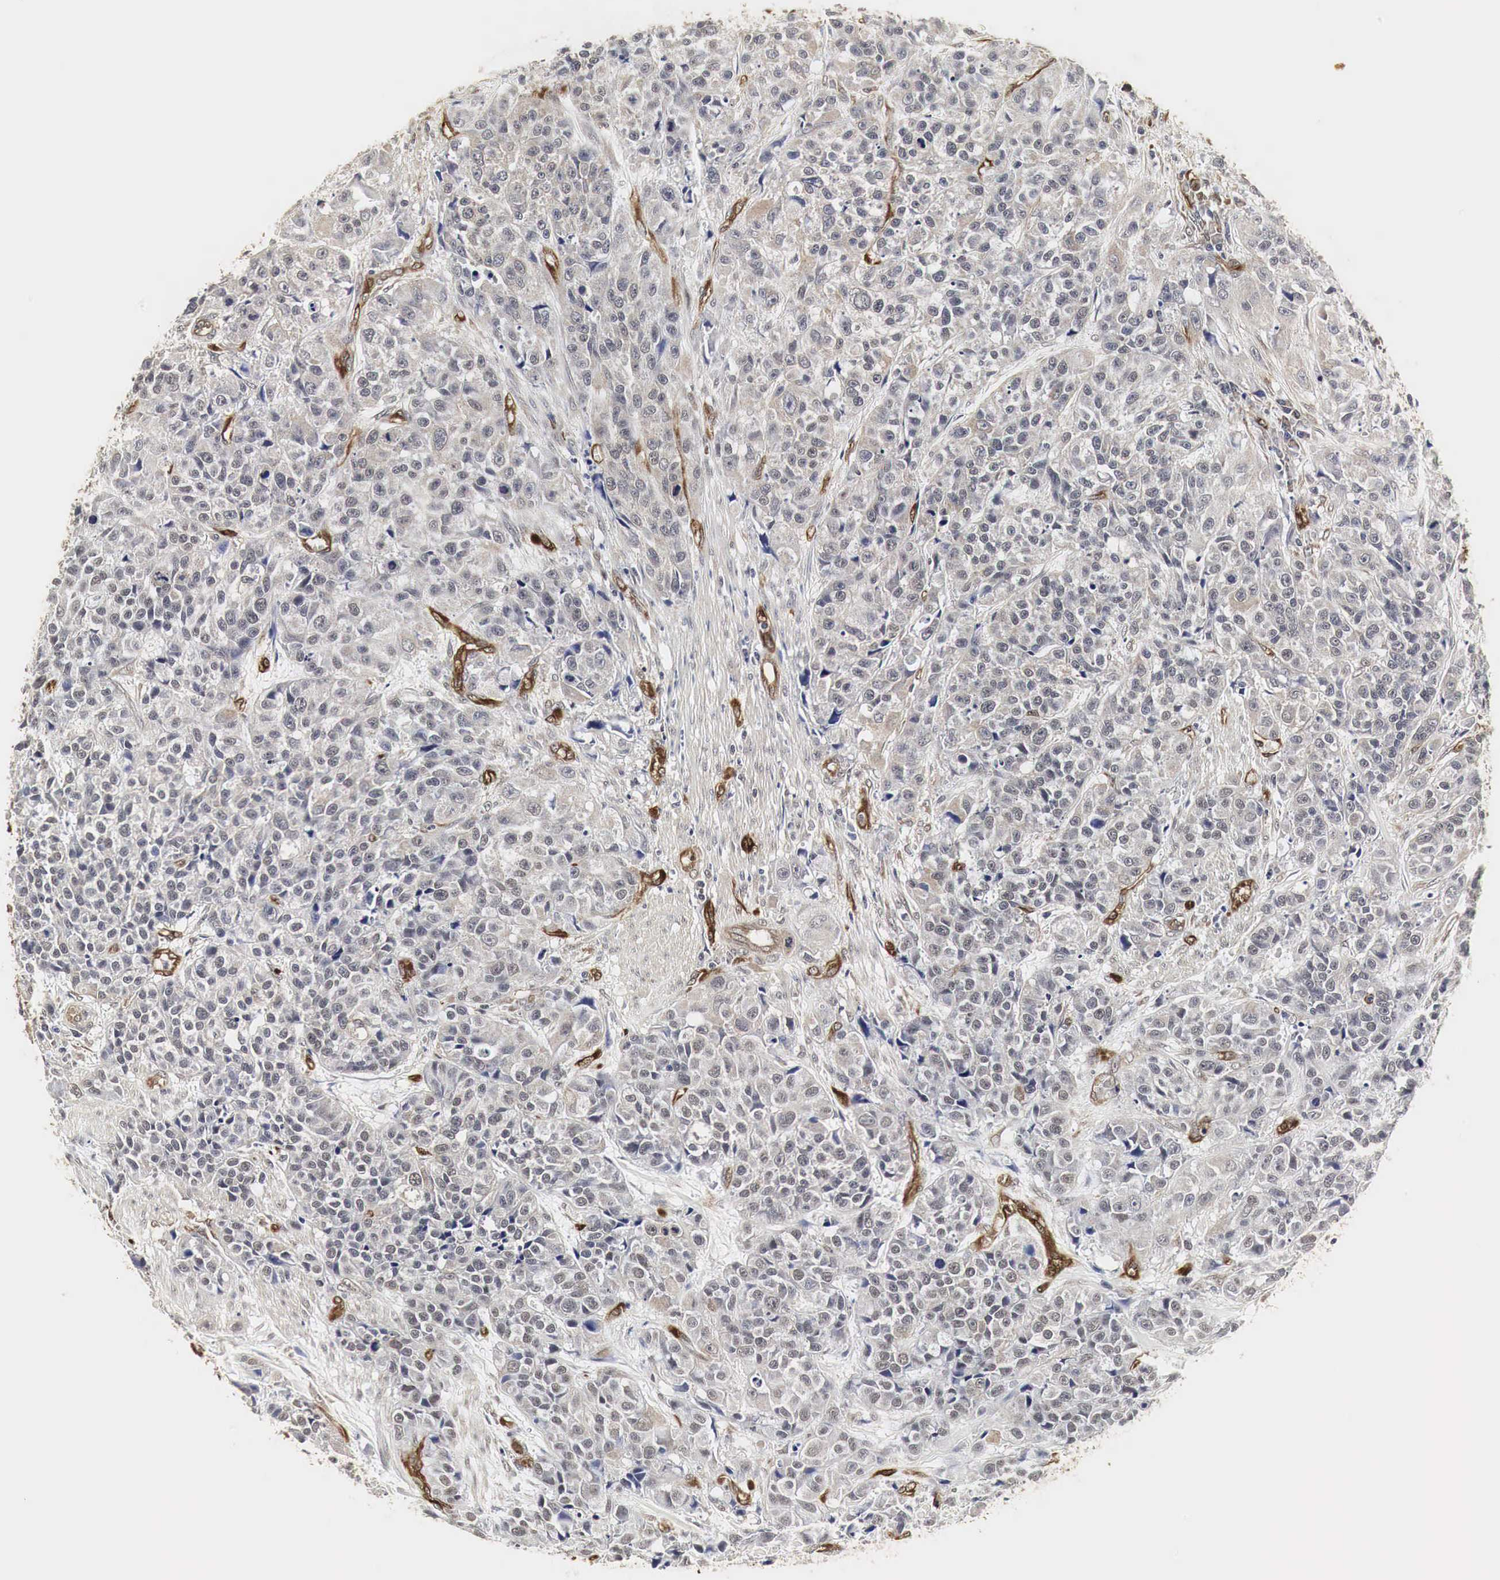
{"staining": {"intensity": "weak", "quantity": "<25%", "location": "cytoplasmic/membranous"}, "tissue": "urothelial cancer", "cell_type": "Tumor cells", "image_type": "cancer", "snomed": [{"axis": "morphology", "description": "Urothelial carcinoma, High grade"}, {"axis": "topography", "description": "Urinary bladder"}], "caption": "Photomicrograph shows no protein staining in tumor cells of urothelial cancer tissue.", "gene": "SPIN1", "patient": {"sex": "female", "age": 81}}